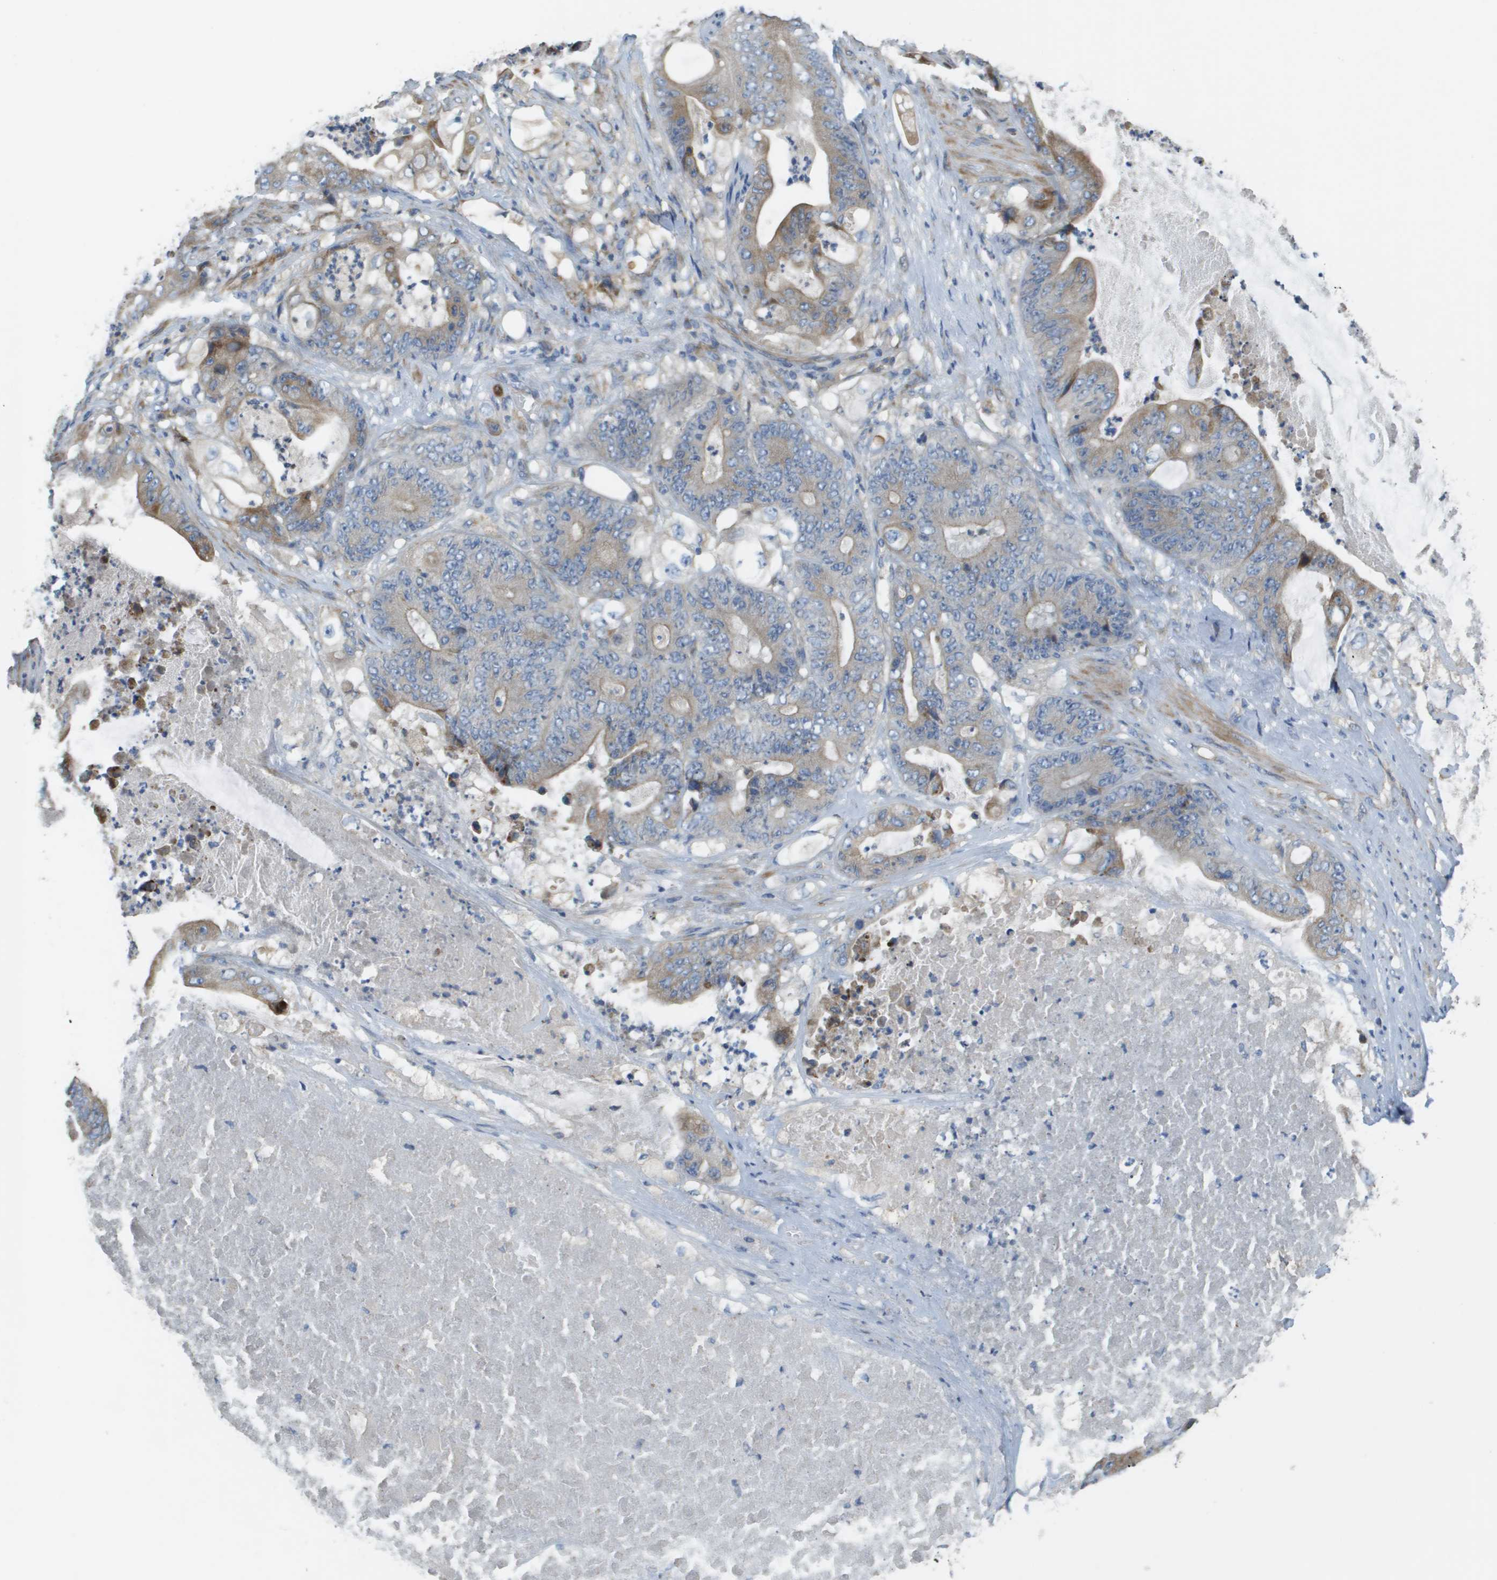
{"staining": {"intensity": "moderate", "quantity": ">75%", "location": "cytoplasmic/membranous"}, "tissue": "stomach cancer", "cell_type": "Tumor cells", "image_type": "cancer", "snomed": [{"axis": "morphology", "description": "Adenocarcinoma, NOS"}, {"axis": "topography", "description": "Stomach"}], "caption": "A photomicrograph of stomach cancer stained for a protein exhibits moderate cytoplasmic/membranous brown staining in tumor cells.", "gene": "CASP10", "patient": {"sex": "female", "age": 73}}